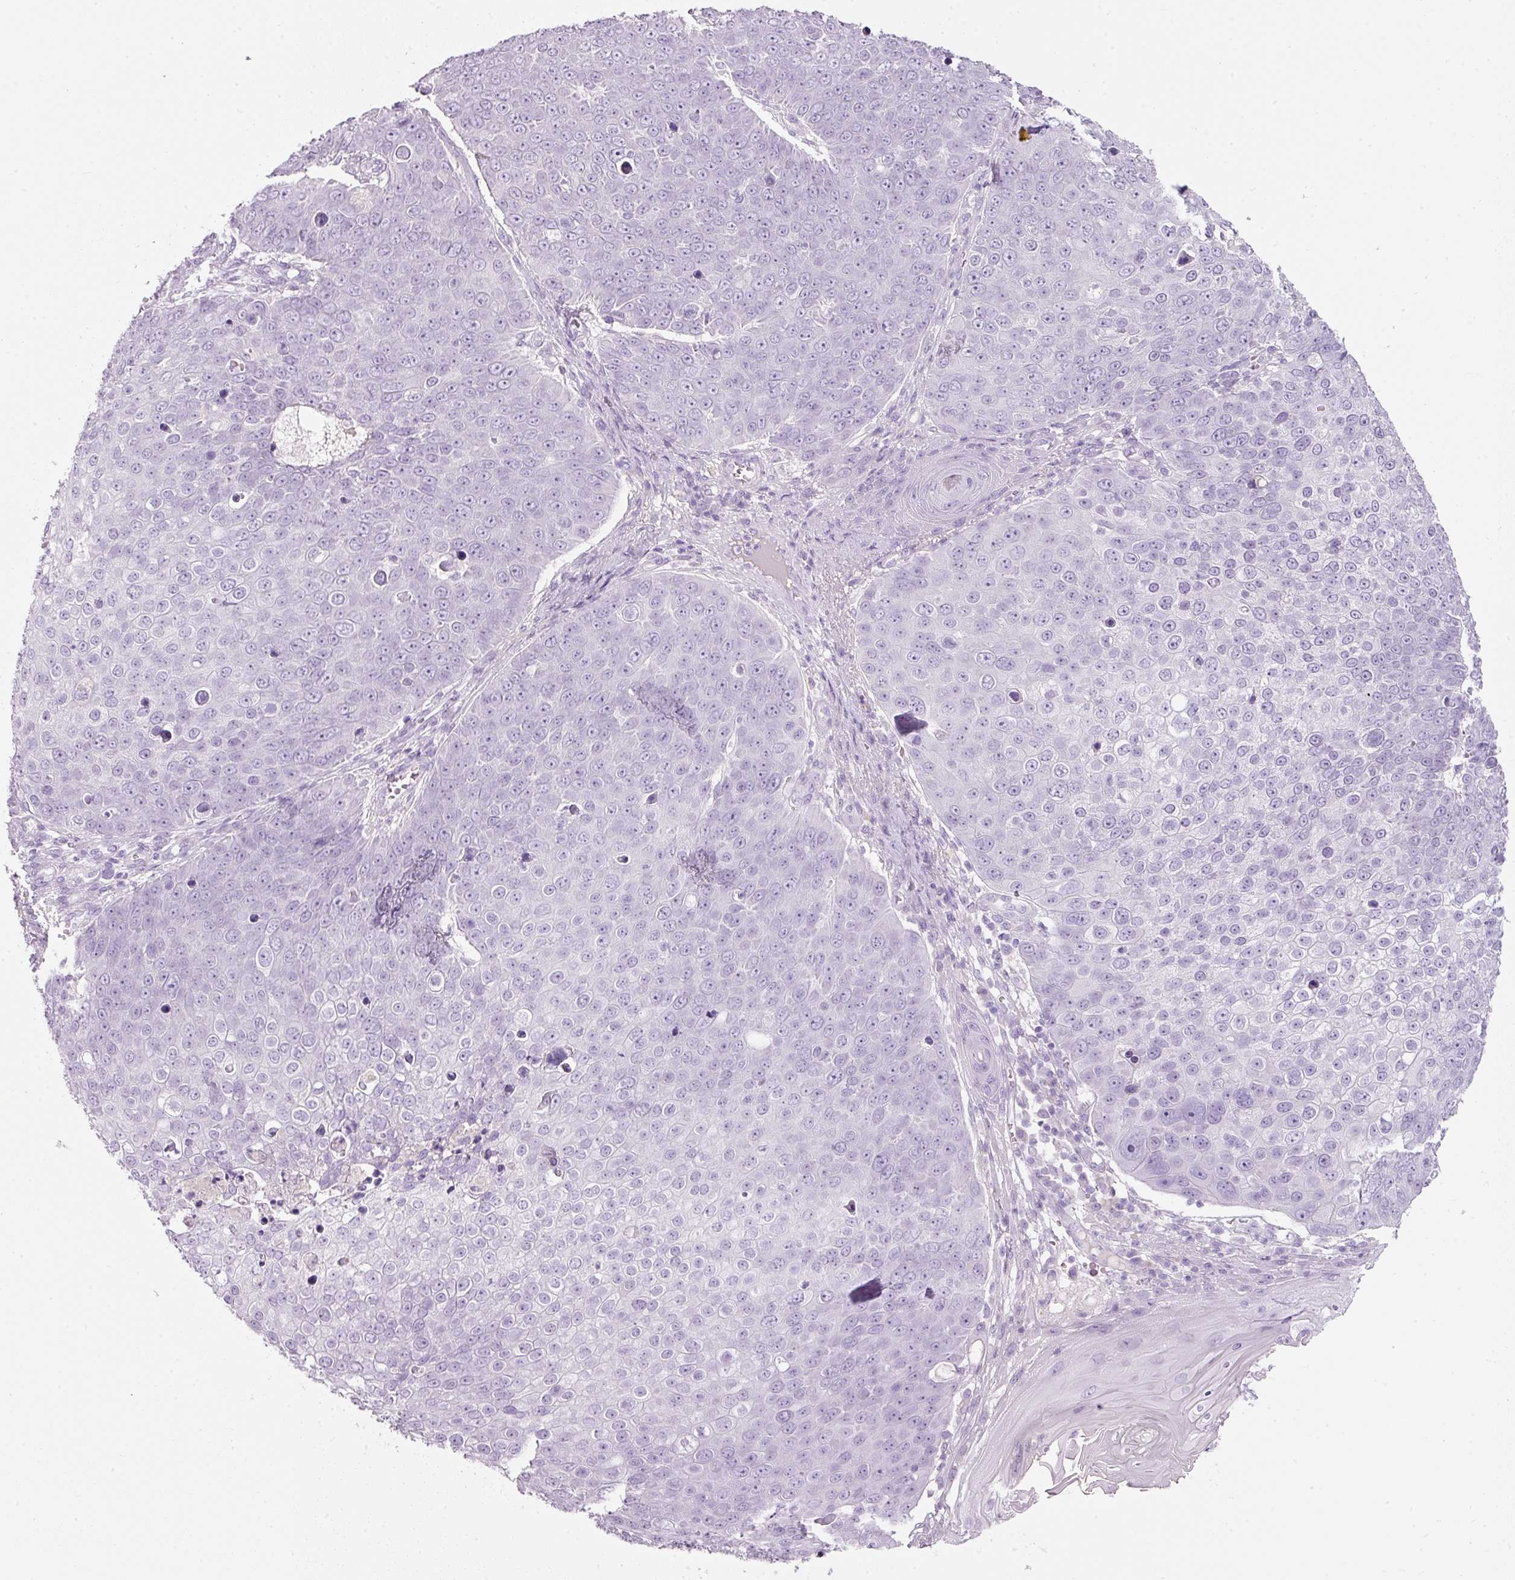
{"staining": {"intensity": "negative", "quantity": "none", "location": "none"}, "tissue": "skin cancer", "cell_type": "Tumor cells", "image_type": "cancer", "snomed": [{"axis": "morphology", "description": "Squamous cell carcinoma, NOS"}, {"axis": "topography", "description": "Skin"}], "caption": "There is no significant staining in tumor cells of skin squamous cell carcinoma.", "gene": "DNM1", "patient": {"sex": "male", "age": 71}}